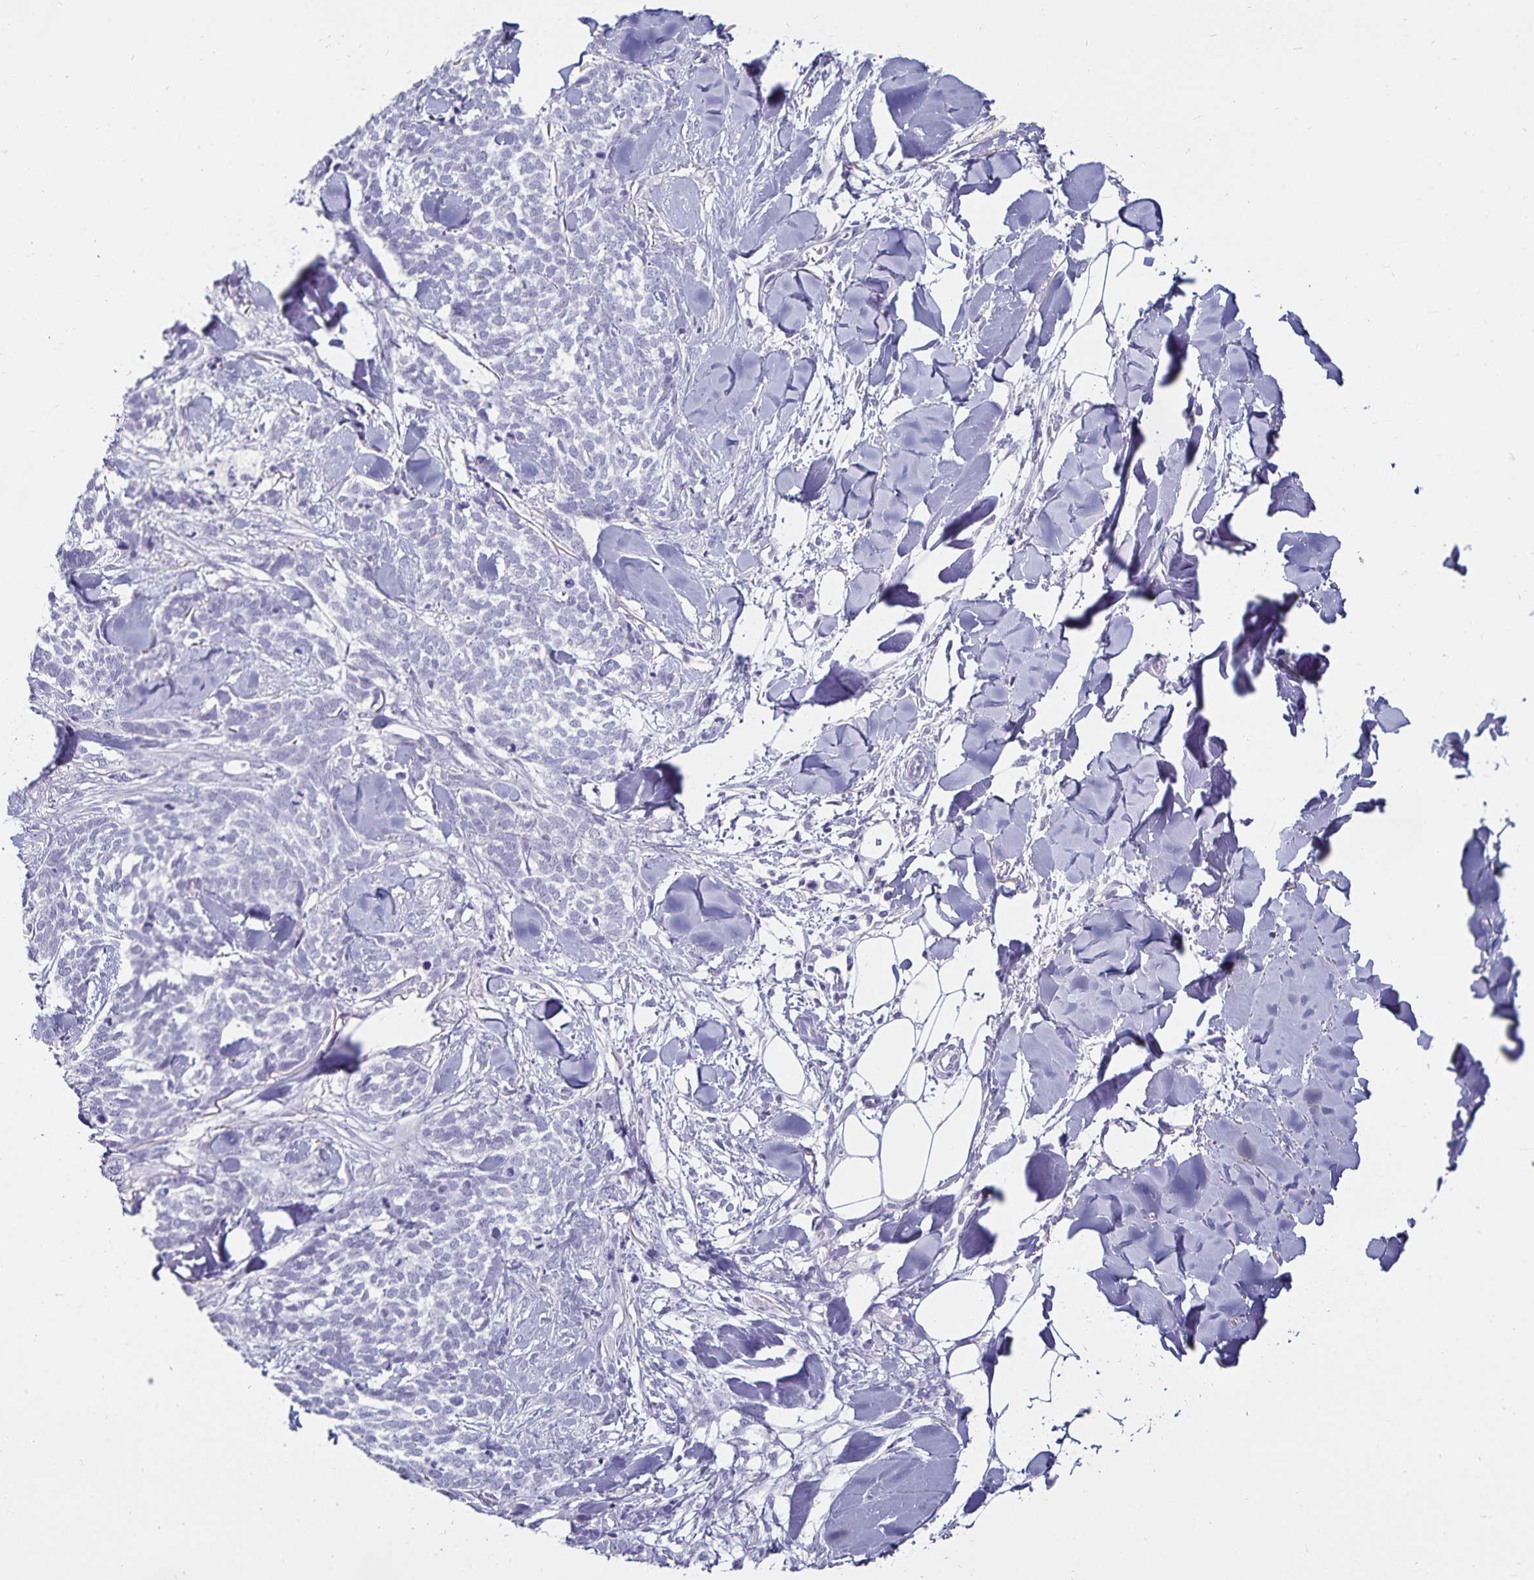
{"staining": {"intensity": "negative", "quantity": "none", "location": "none"}, "tissue": "skin cancer", "cell_type": "Tumor cells", "image_type": "cancer", "snomed": [{"axis": "morphology", "description": "Basal cell carcinoma"}, {"axis": "topography", "description": "Skin"}], "caption": "This is an IHC photomicrograph of basal cell carcinoma (skin). There is no expression in tumor cells.", "gene": "DEFA6", "patient": {"sex": "female", "age": 59}}